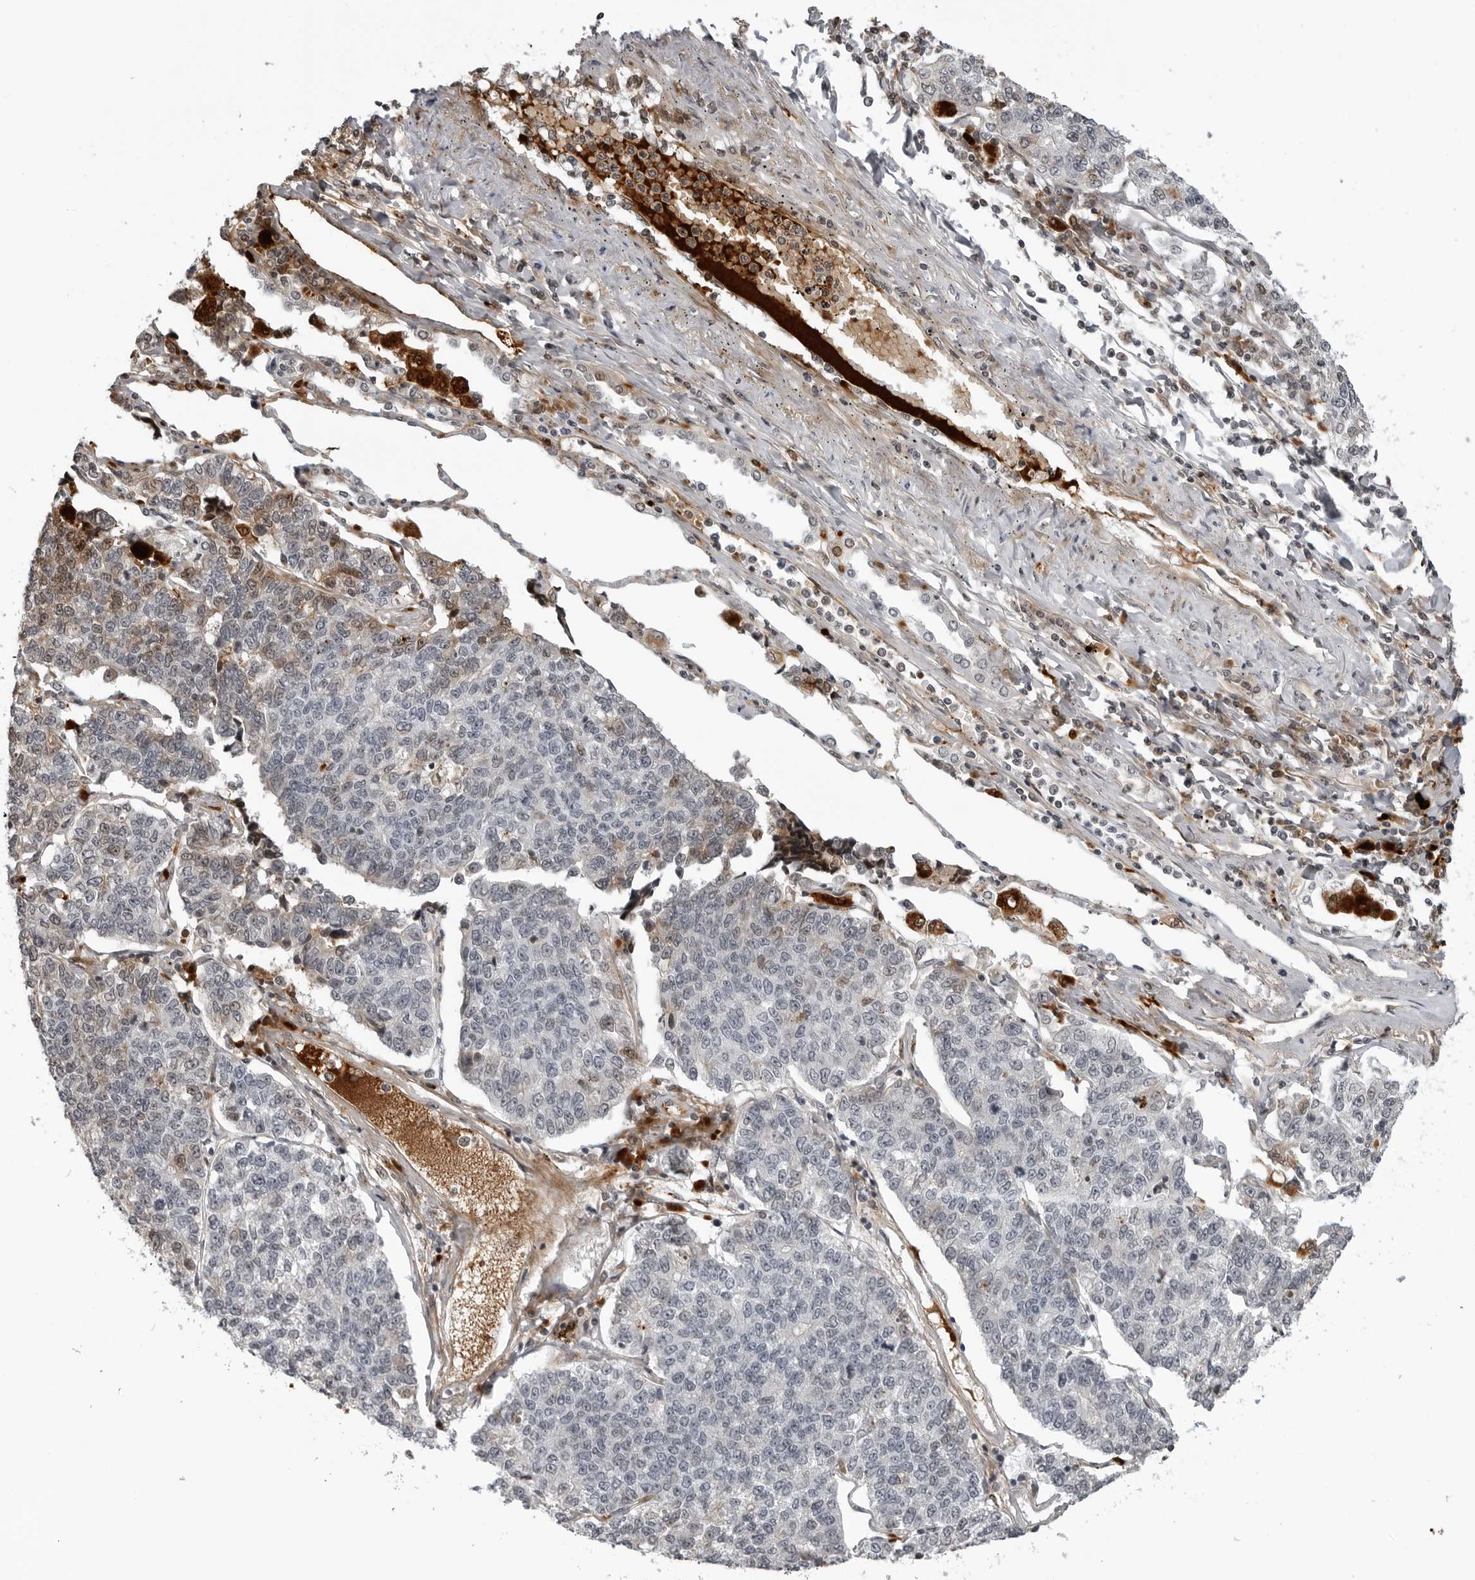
{"staining": {"intensity": "negative", "quantity": "none", "location": "none"}, "tissue": "lung cancer", "cell_type": "Tumor cells", "image_type": "cancer", "snomed": [{"axis": "morphology", "description": "Adenocarcinoma, NOS"}, {"axis": "topography", "description": "Lung"}], "caption": "High power microscopy image of an immunohistochemistry (IHC) micrograph of lung cancer (adenocarcinoma), revealing no significant expression in tumor cells.", "gene": "CXCR5", "patient": {"sex": "male", "age": 49}}